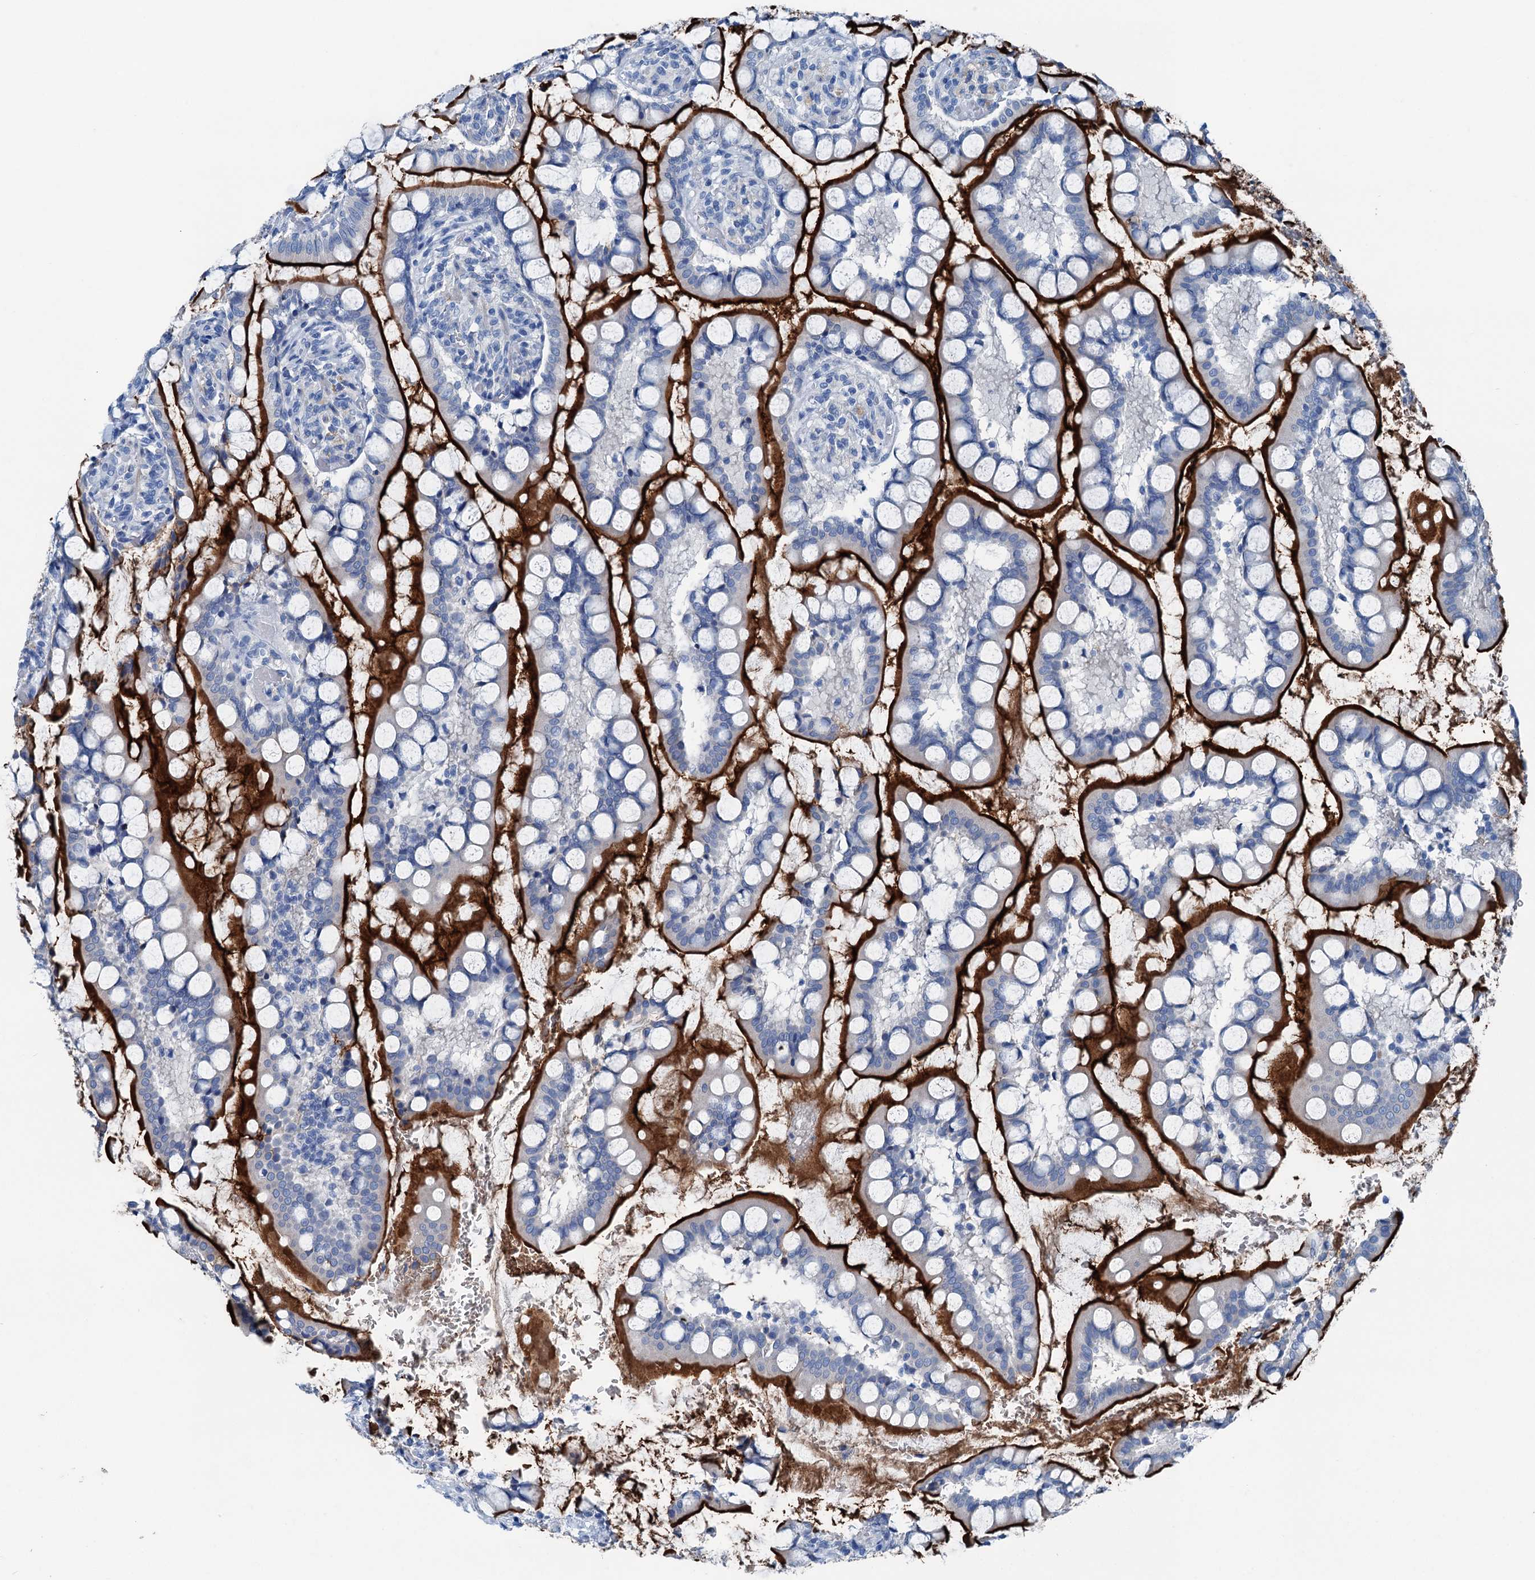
{"staining": {"intensity": "strong", "quantity": "25%-75%", "location": "cytoplasmic/membranous"}, "tissue": "small intestine", "cell_type": "Glandular cells", "image_type": "normal", "snomed": [{"axis": "morphology", "description": "Normal tissue, NOS"}, {"axis": "topography", "description": "Small intestine"}], "caption": "A high amount of strong cytoplasmic/membranous staining is appreciated in about 25%-75% of glandular cells in benign small intestine.", "gene": "C1QTNF4", "patient": {"sex": "male", "age": 52}}